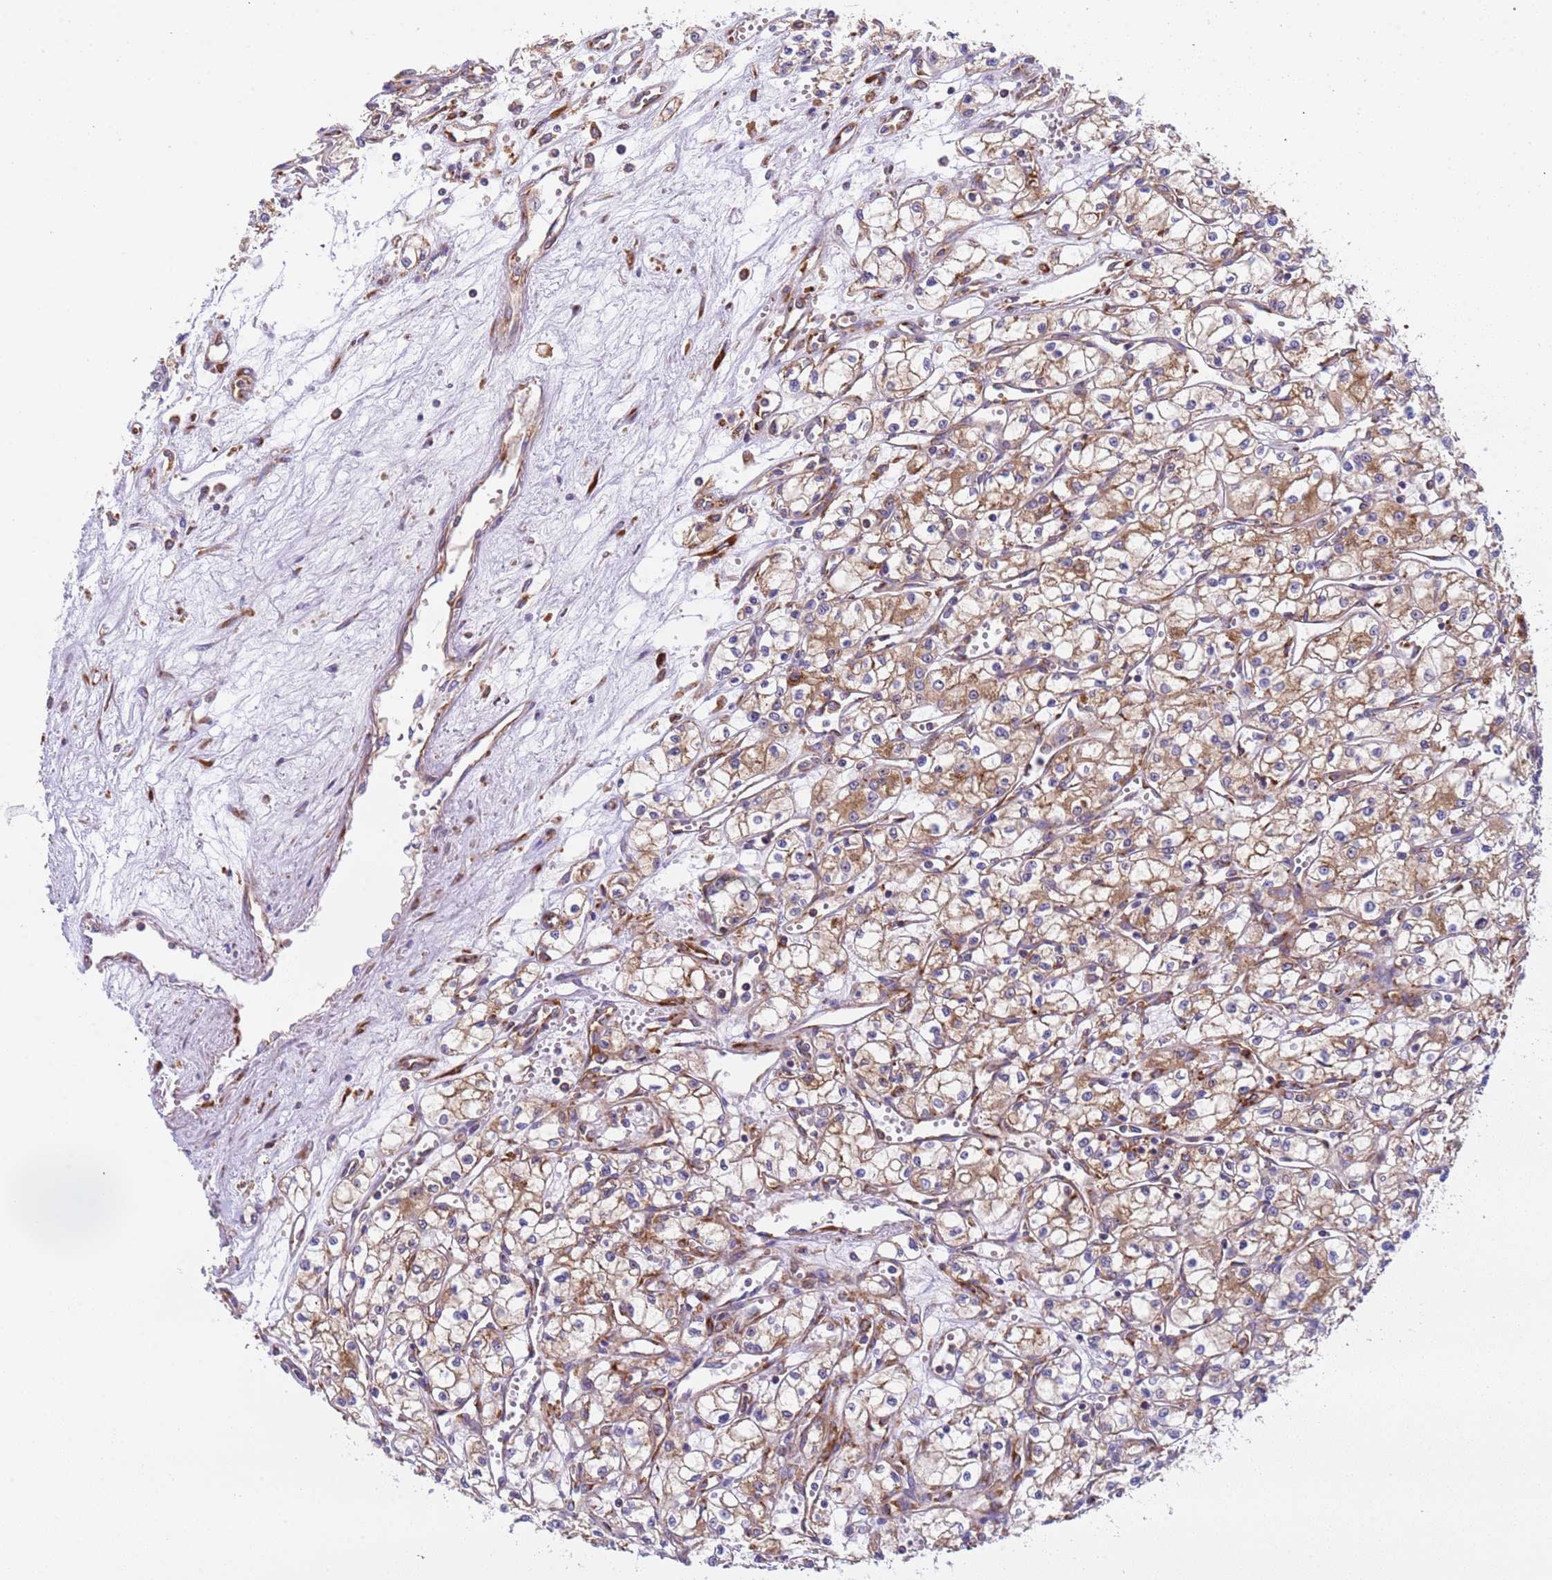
{"staining": {"intensity": "moderate", "quantity": ">75%", "location": "cytoplasmic/membranous"}, "tissue": "renal cancer", "cell_type": "Tumor cells", "image_type": "cancer", "snomed": [{"axis": "morphology", "description": "Adenocarcinoma, NOS"}, {"axis": "topography", "description": "Kidney"}], "caption": "High-power microscopy captured an immunohistochemistry photomicrograph of renal cancer, revealing moderate cytoplasmic/membranous expression in about >75% of tumor cells.", "gene": "RPL36", "patient": {"sex": "male", "age": 59}}